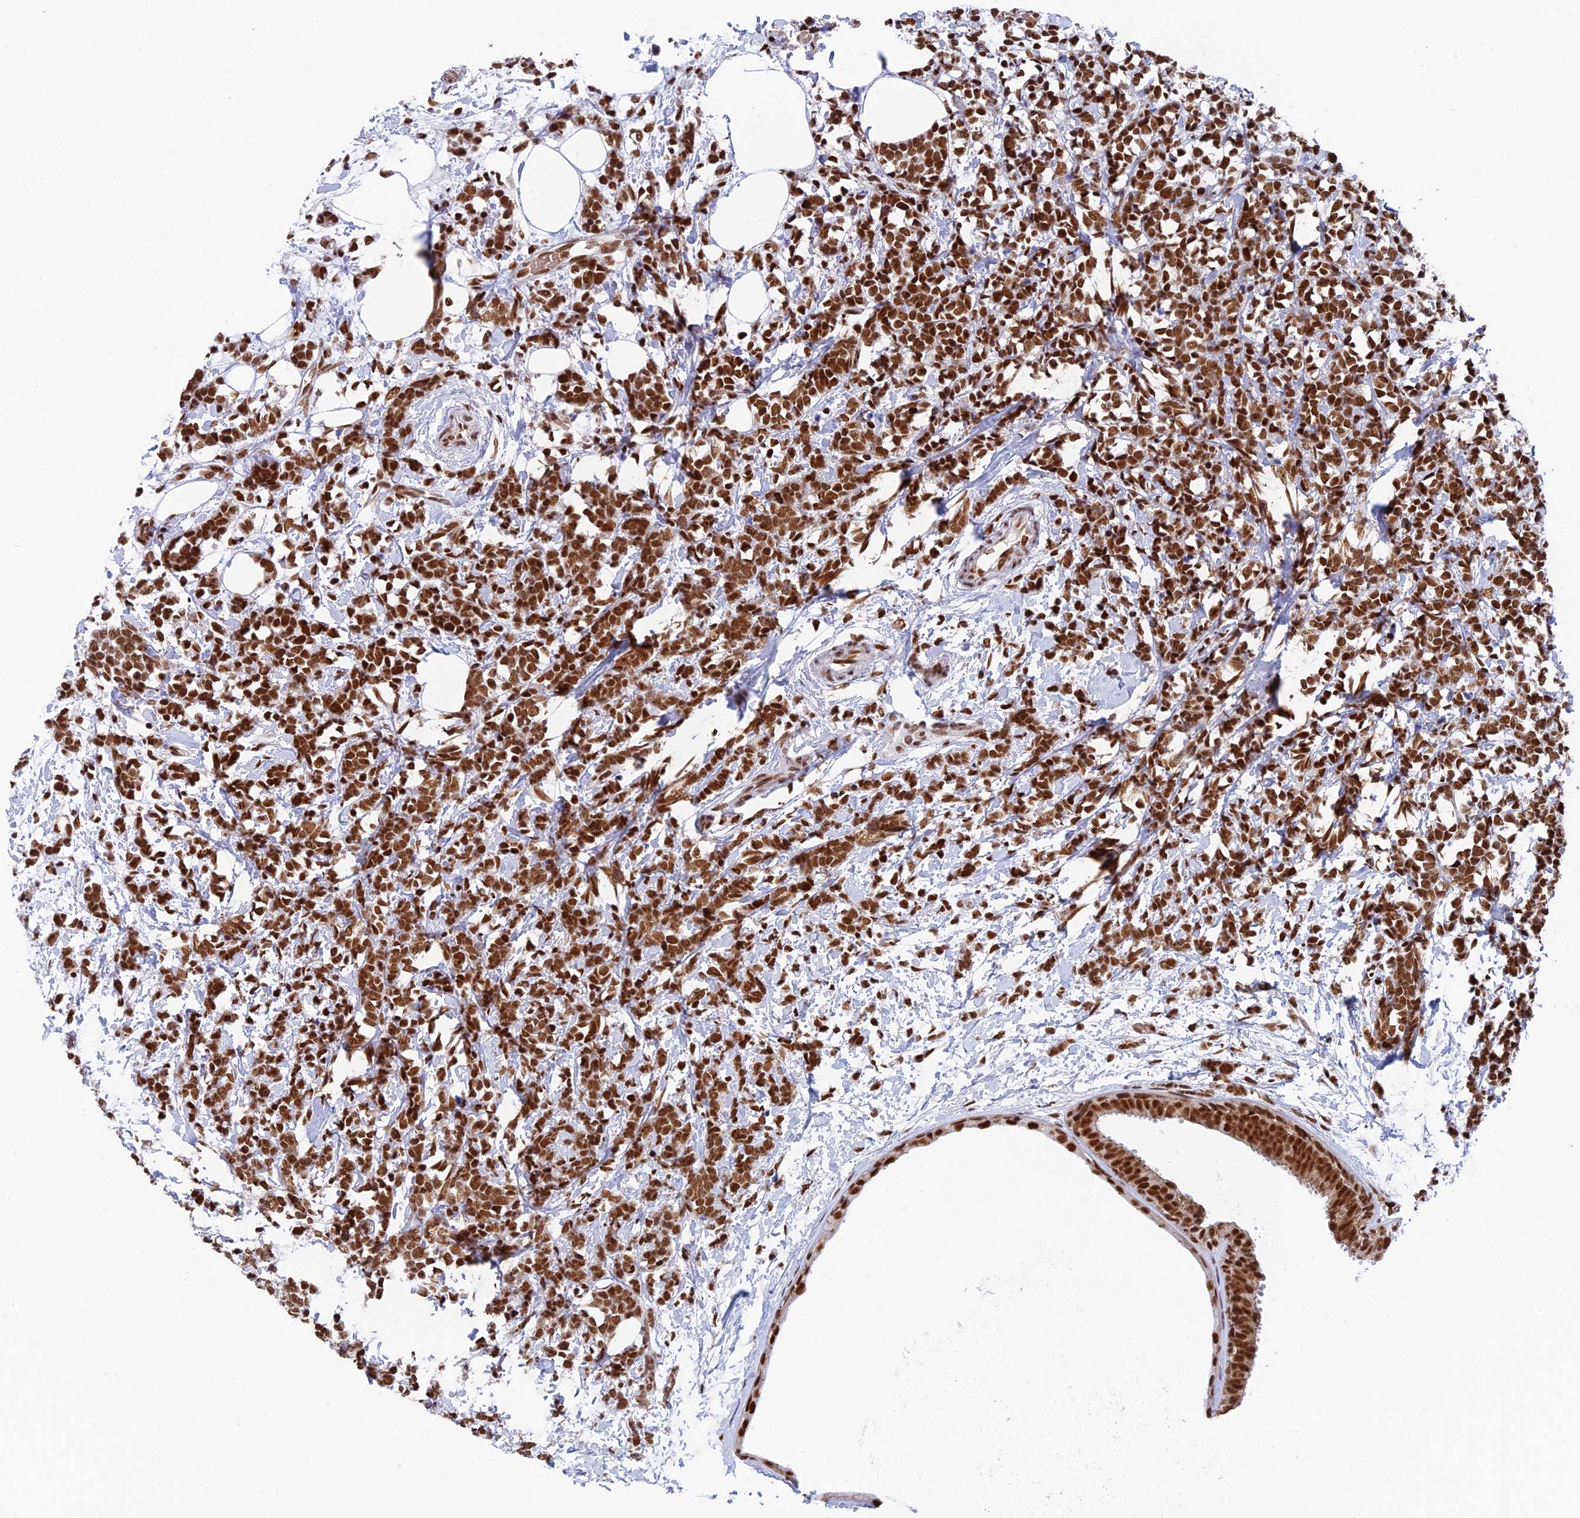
{"staining": {"intensity": "strong", "quantity": ">75%", "location": "nuclear"}, "tissue": "breast cancer", "cell_type": "Tumor cells", "image_type": "cancer", "snomed": [{"axis": "morphology", "description": "Lobular carcinoma"}, {"axis": "topography", "description": "Breast"}], "caption": "Tumor cells exhibit high levels of strong nuclear positivity in approximately >75% of cells in human lobular carcinoma (breast). (DAB IHC with brightfield microscopy, high magnification).", "gene": "EEF1AKMT3", "patient": {"sex": "female", "age": 58}}